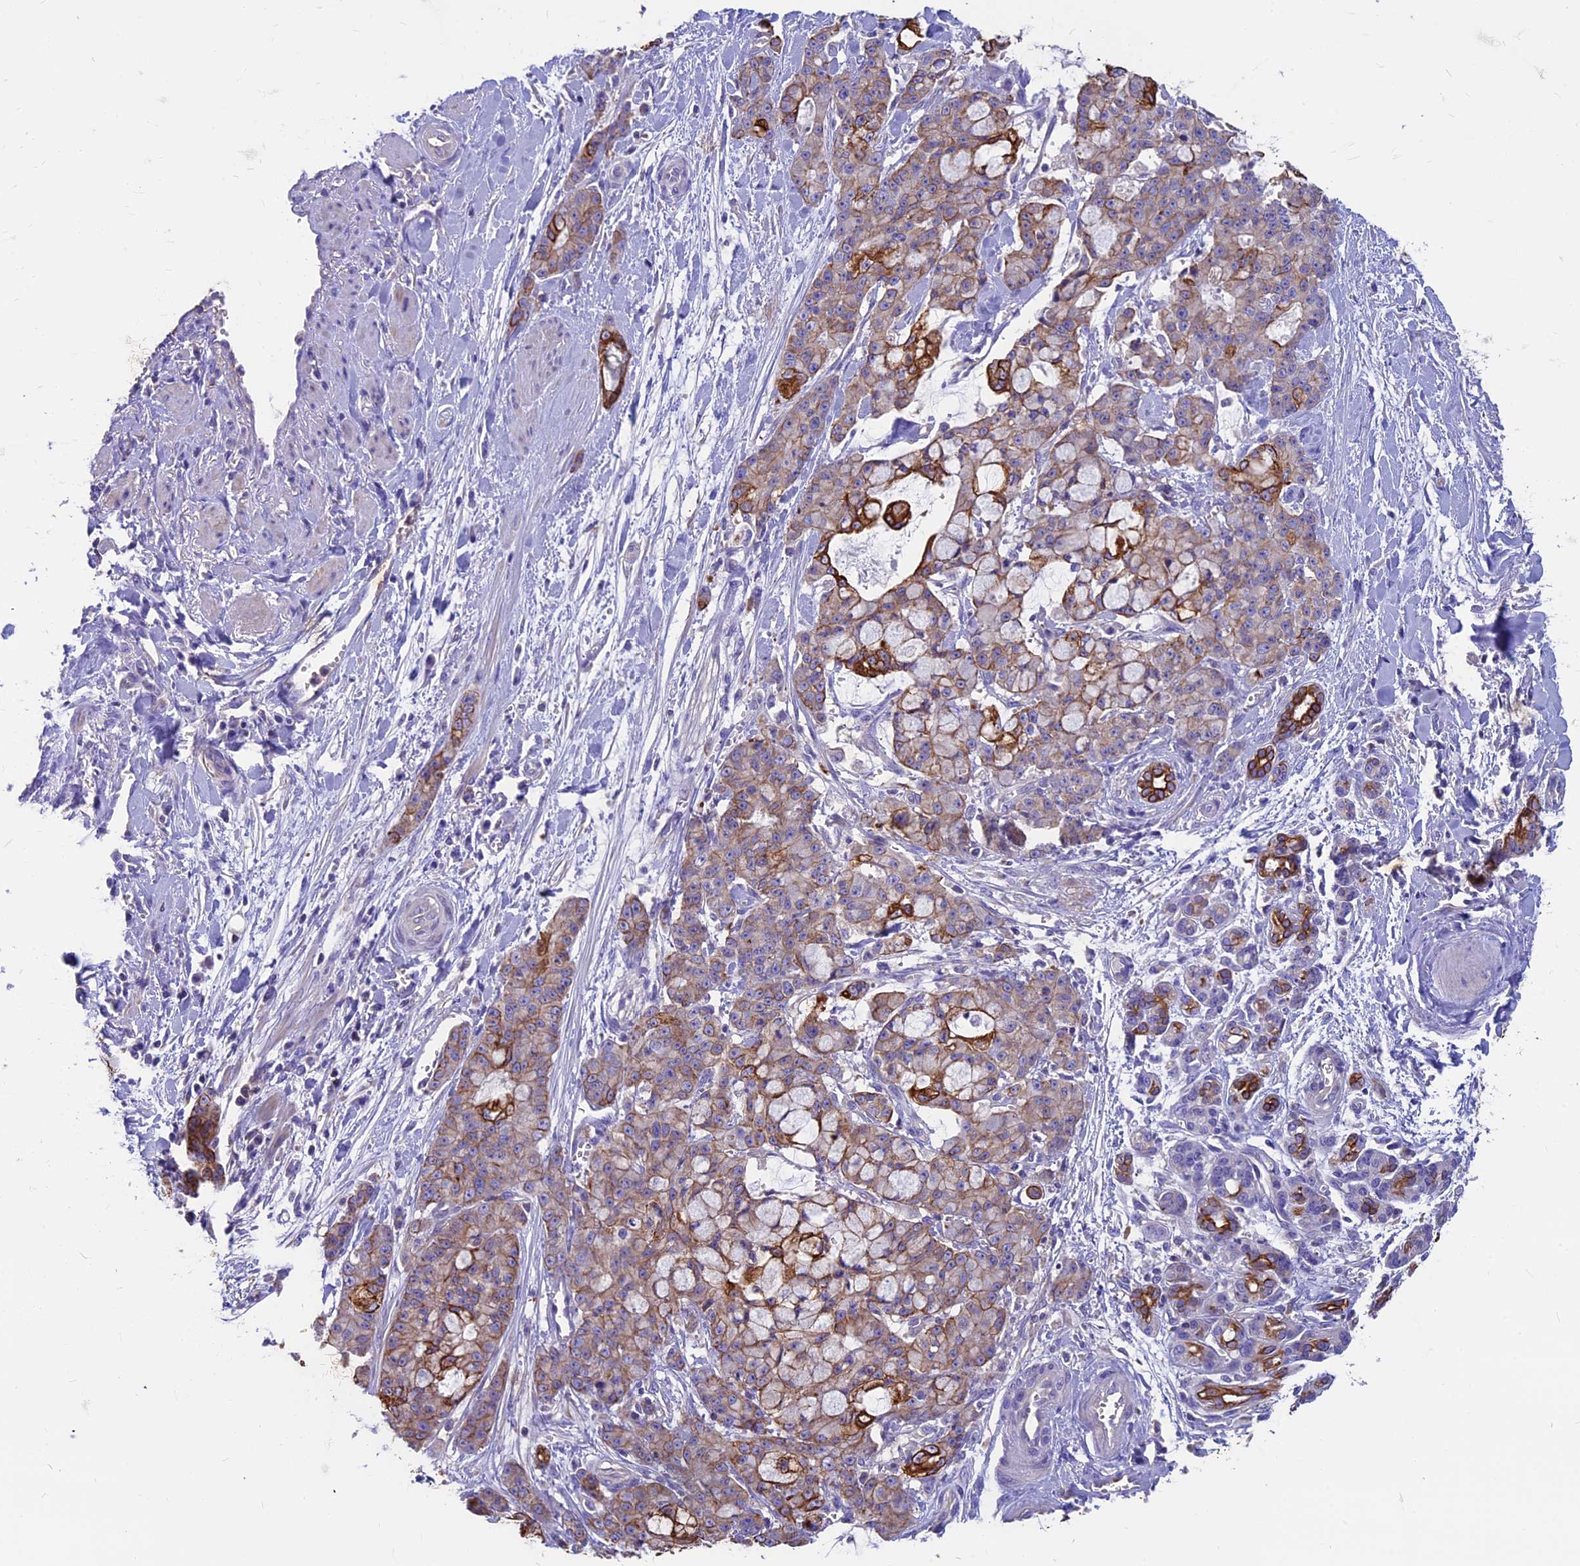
{"staining": {"intensity": "strong", "quantity": "25%-75%", "location": "cytoplasmic/membranous"}, "tissue": "pancreatic cancer", "cell_type": "Tumor cells", "image_type": "cancer", "snomed": [{"axis": "morphology", "description": "Adenocarcinoma, NOS"}, {"axis": "topography", "description": "Pancreas"}], "caption": "Strong cytoplasmic/membranous positivity for a protein is identified in approximately 25%-75% of tumor cells of pancreatic adenocarcinoma using immunohistochemistry (IHC).", "gene": "CDAN1", "patient": {"sex": "female", "age": 73}}